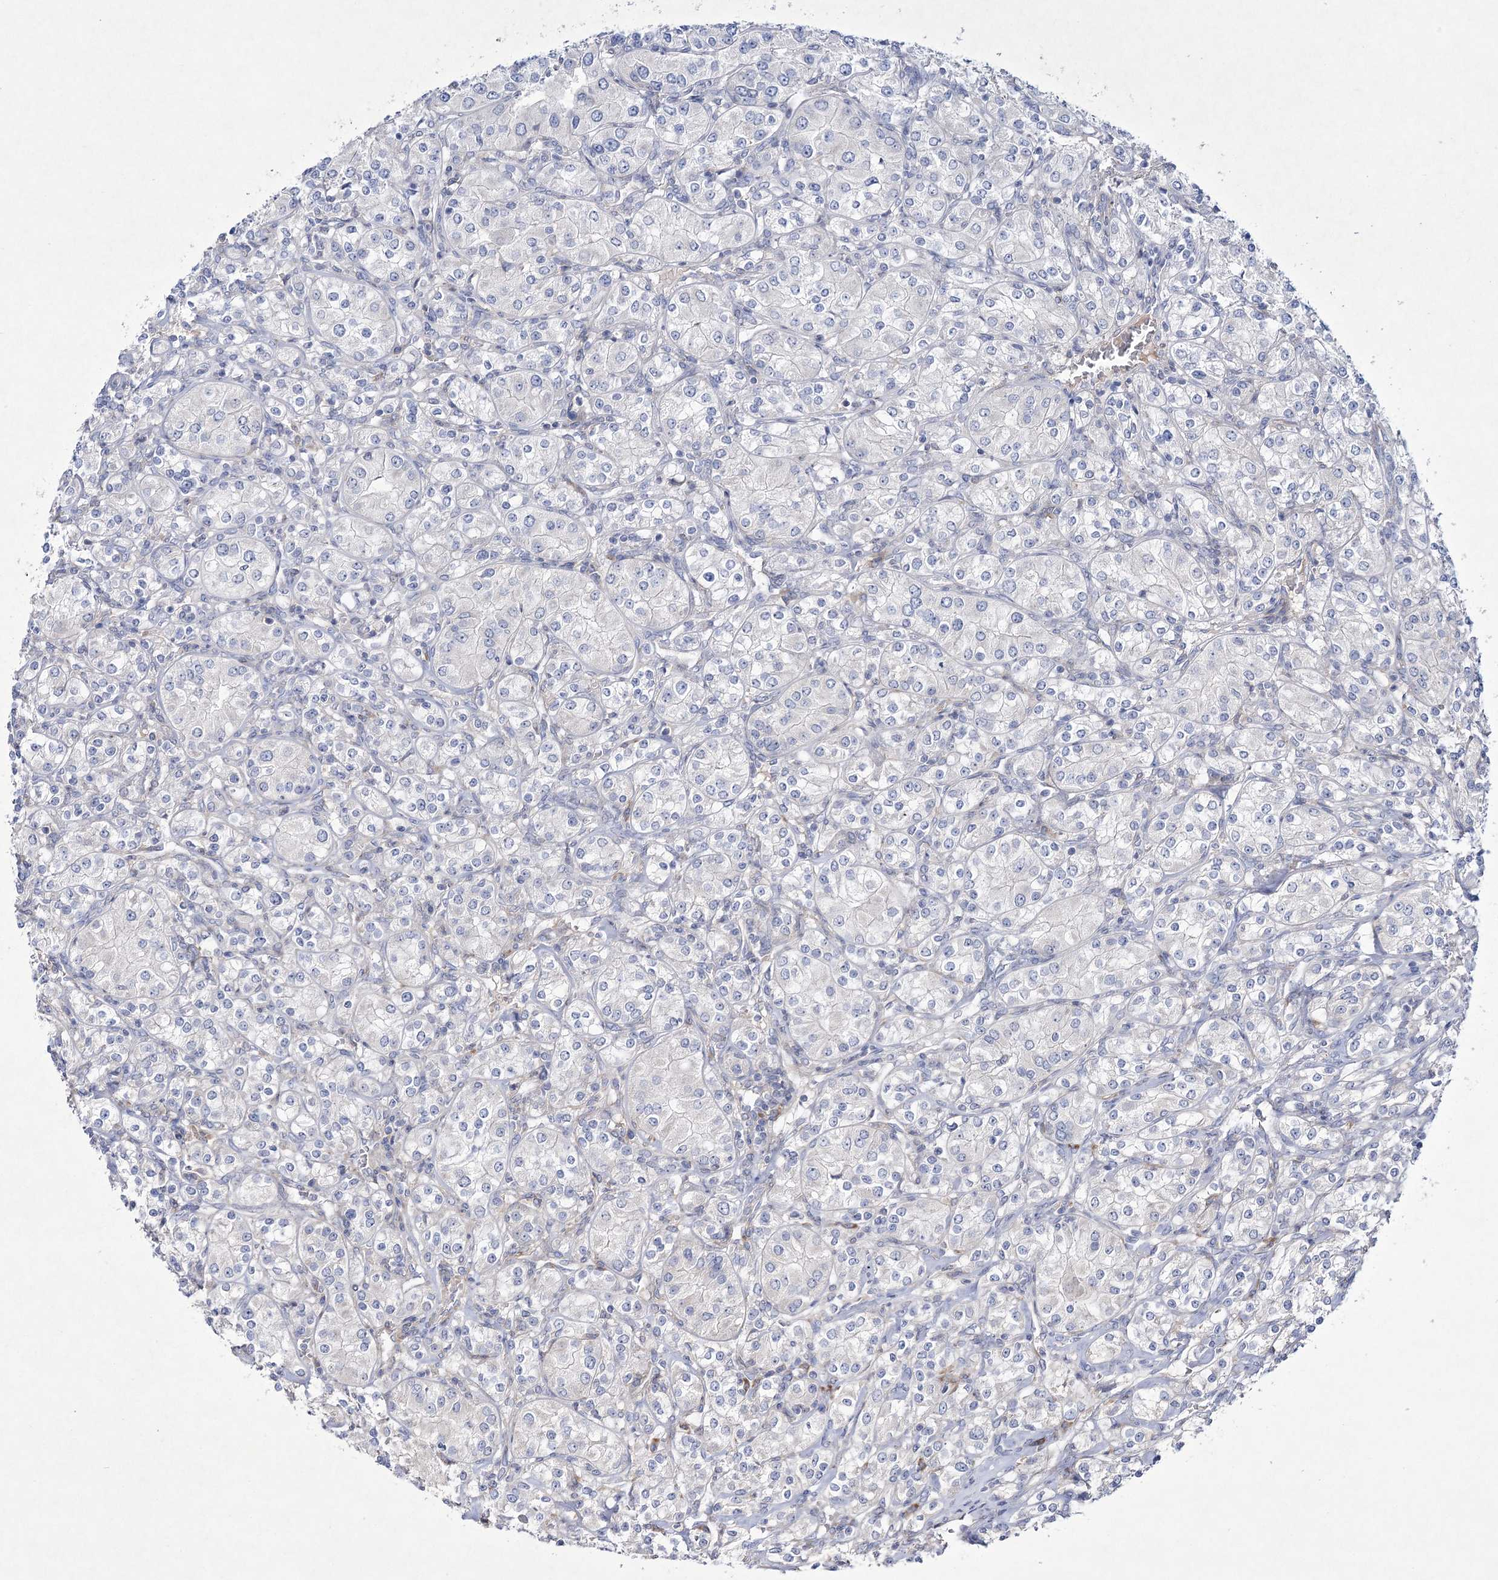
{"staining": {"intensity": "negative", "quantity": "none", "location": "none"}, "tissue": "renal cancer", "cell_type": "Tumor cells", "image_type": "cancer", "snomed": [{"axis": "morphology", "description": "Adenocarcinoma, NOS"}, {"axis": "topography", "description": "Kidney"}], "caption": "Protein analysis of renal cancer (adenocarcinoma) displays no significant staining in tumor cells.", "gene": "ARFGEF3", "patient": {"sex": "male", "age": 77}}